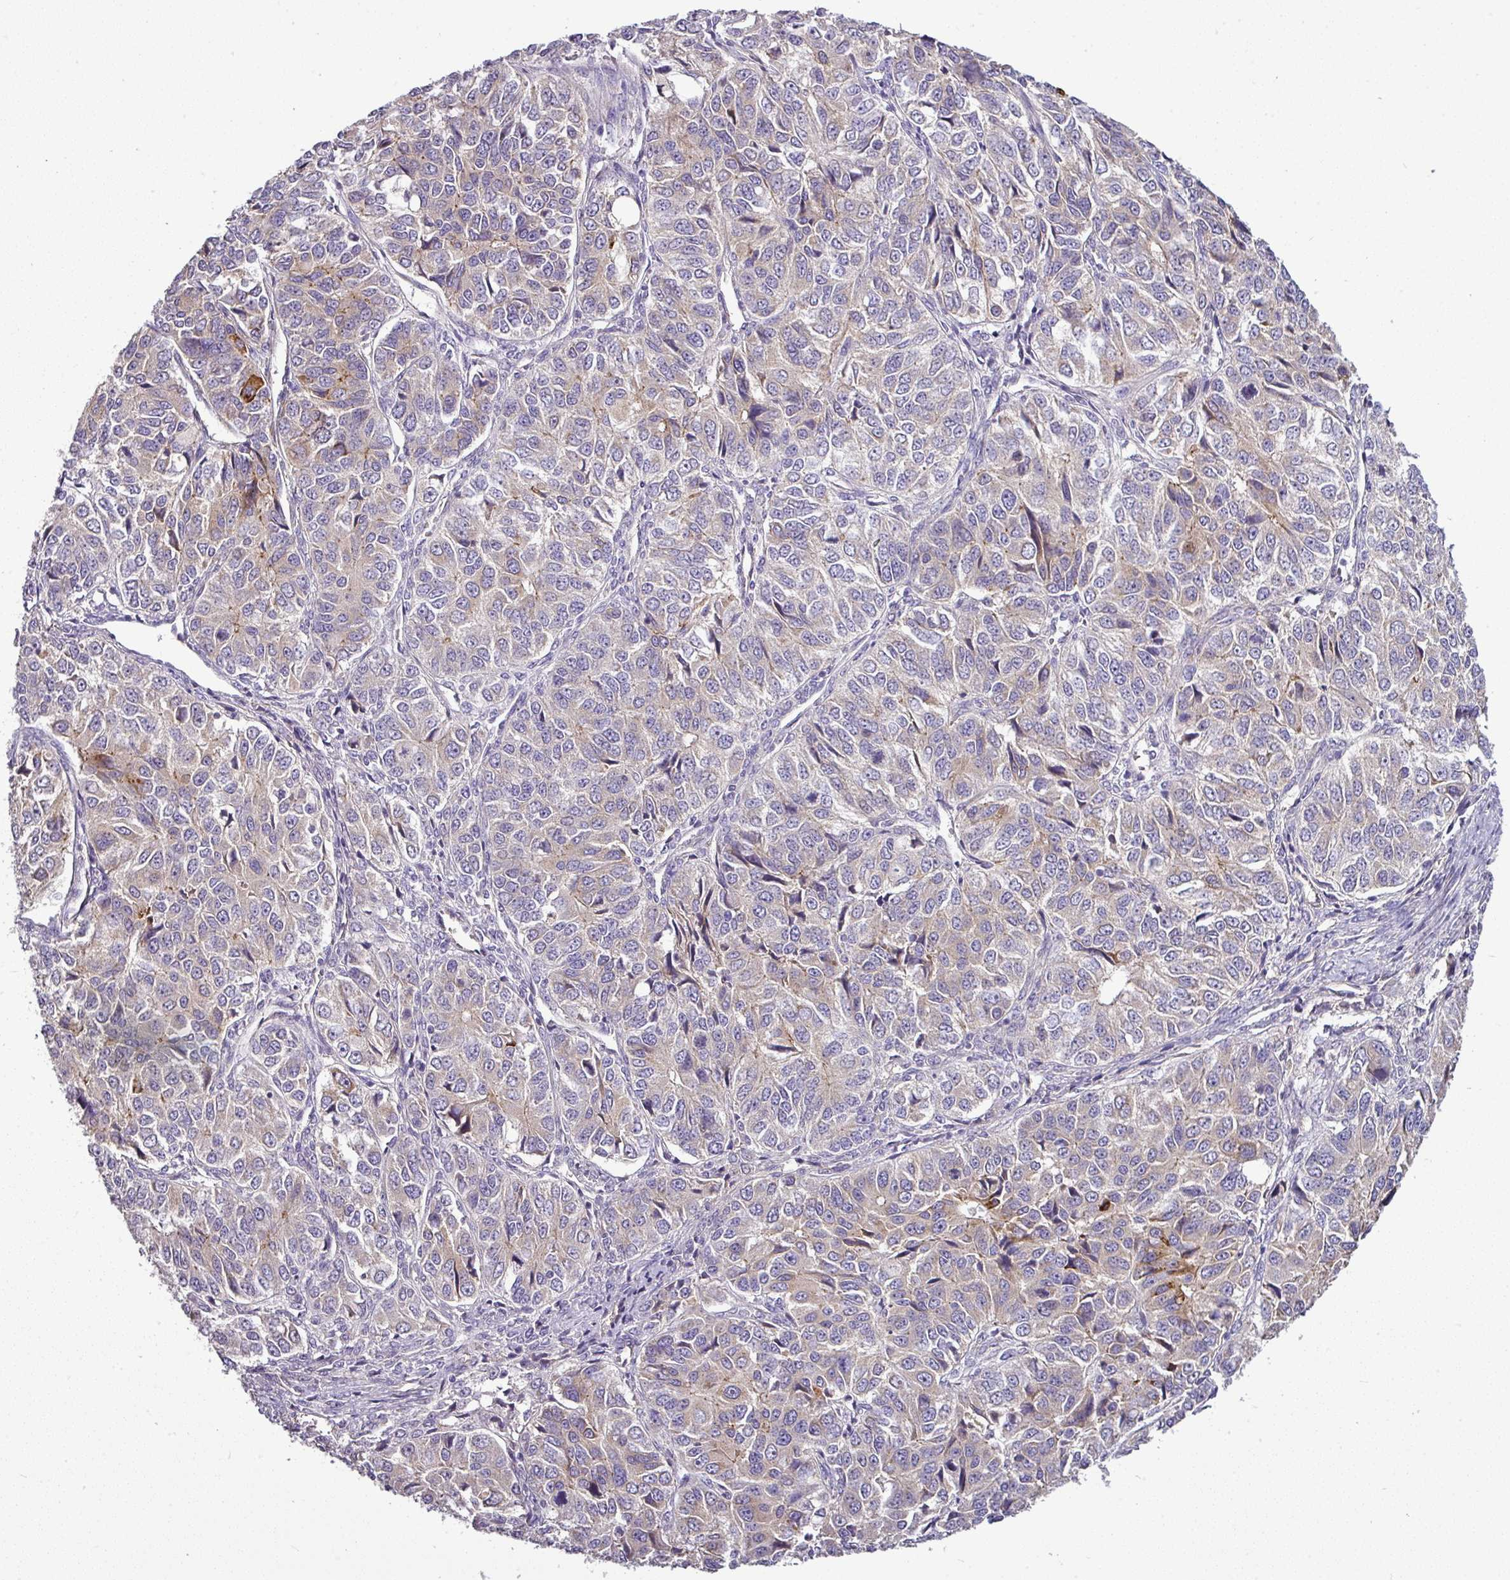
{"staining": {"intensity": "weak", "quantity": "<25%", "location": "cytoplasmic/membranous"}, "tissue": "ovarian cancer", "cell_type": "Tumor cells", "image_type": "cancer", "snomed": [{"axis": "morphology", "description": "Carcinoma, endometroid"}, {"axis": "topography", "description": "Ovary"}], "caption": "High power microscopy photomicrograph of an IHC image of ovarian cancer, revealing no significant positivity in tumor cells.", "gene": "GAN", "patient": {"sex": "female", "age": 51}}